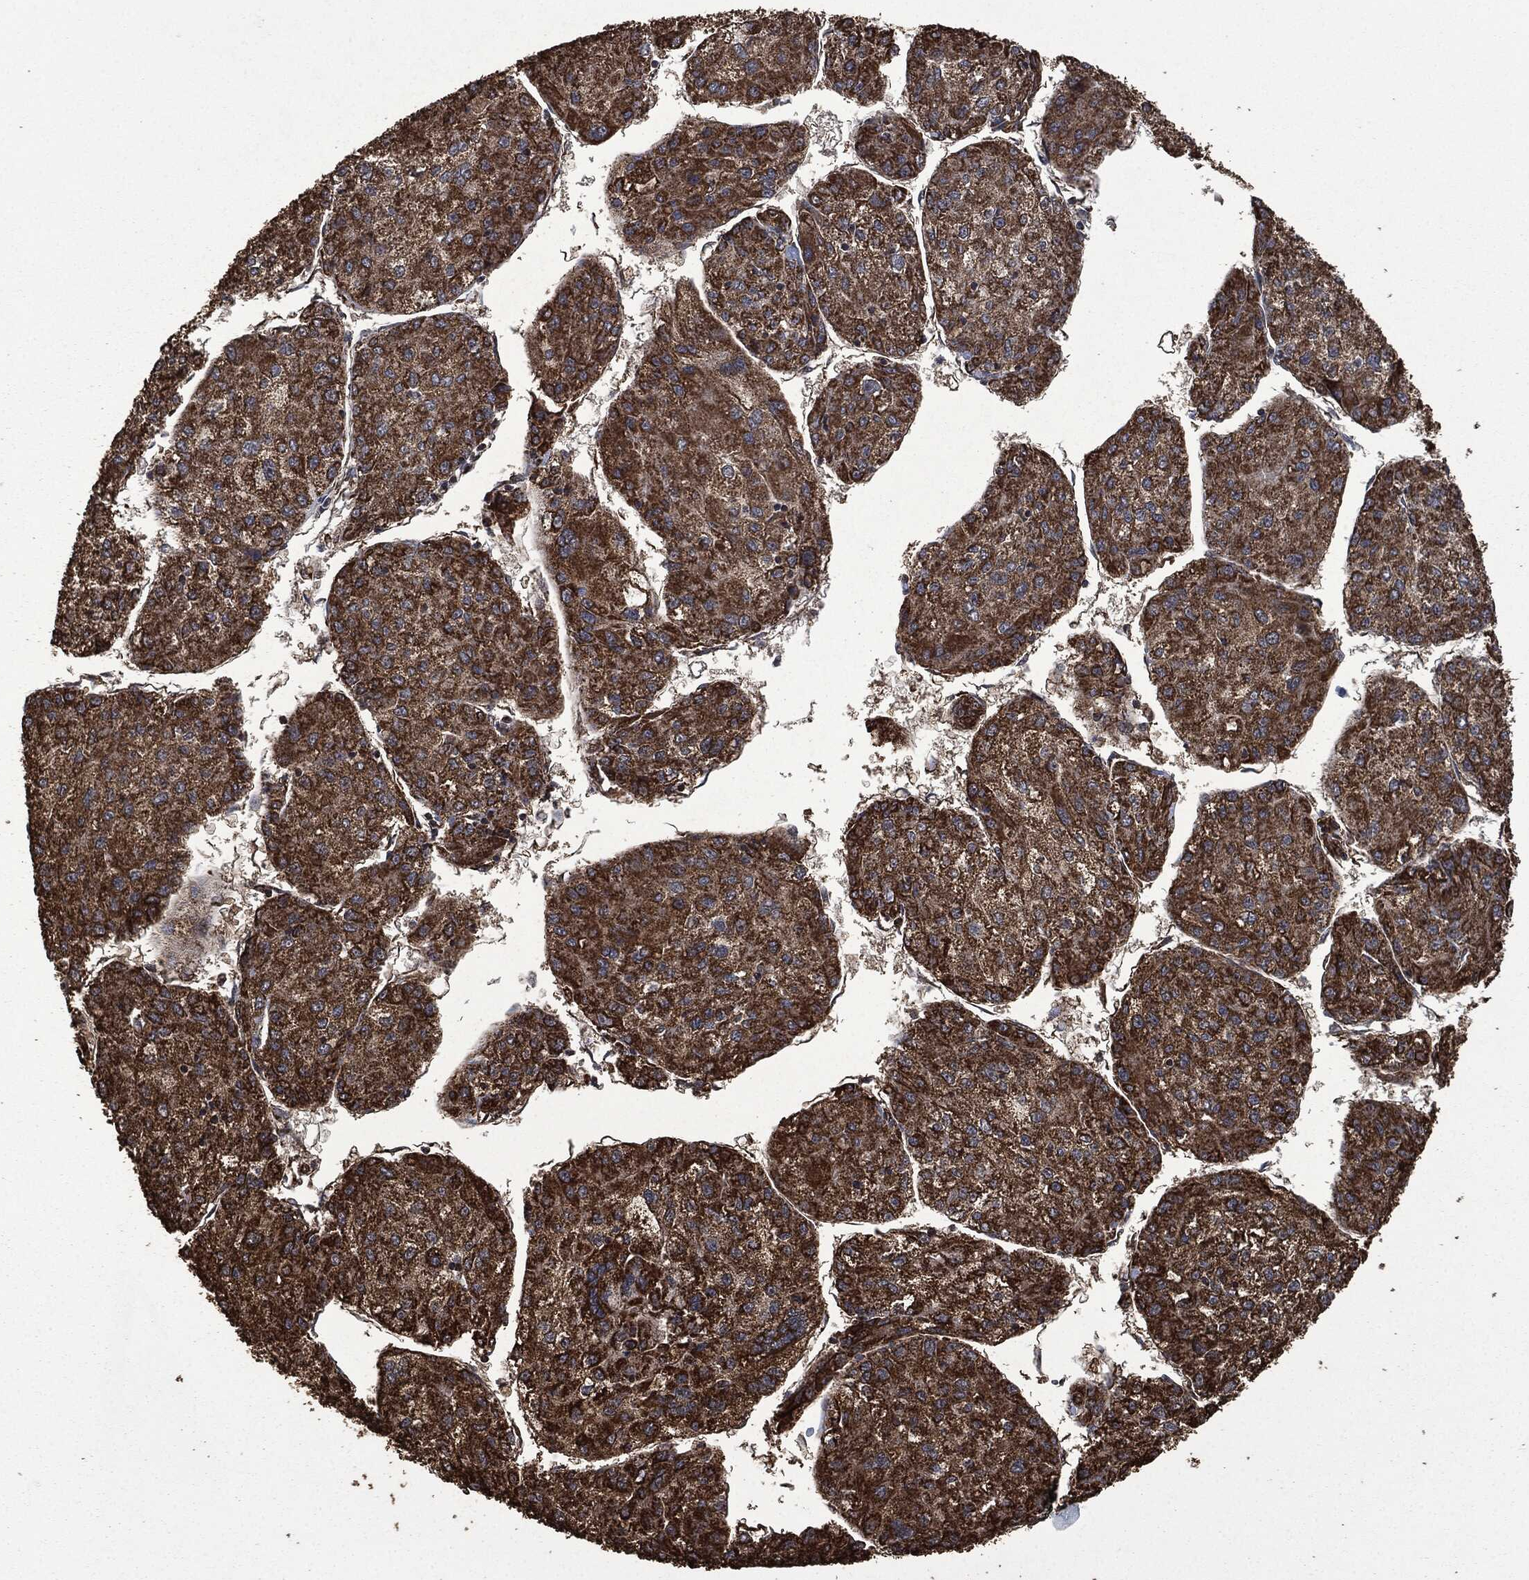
{"staining": {"intensity": "strong", "quantity": ">75%", "location": "cytoplasmic/membranous"}, "tissue": "liver cancer", "cell_type": "Tumor cells", "image_type": "cancer", "snomed": [{"axis": "morphology", "description": "Carcinoma, Hepatocellular, NOS"}, {"axis": "topography", "description": "Liver"}], "caption": "Liver cancer (hepatocellular carcinoma) stained with a brown dye shows strong cytoplasmic/membranous positive expression in about >75% of tumor cells.", "gene": "LIG3", "patient": {"sex": "male", "age": 43}}